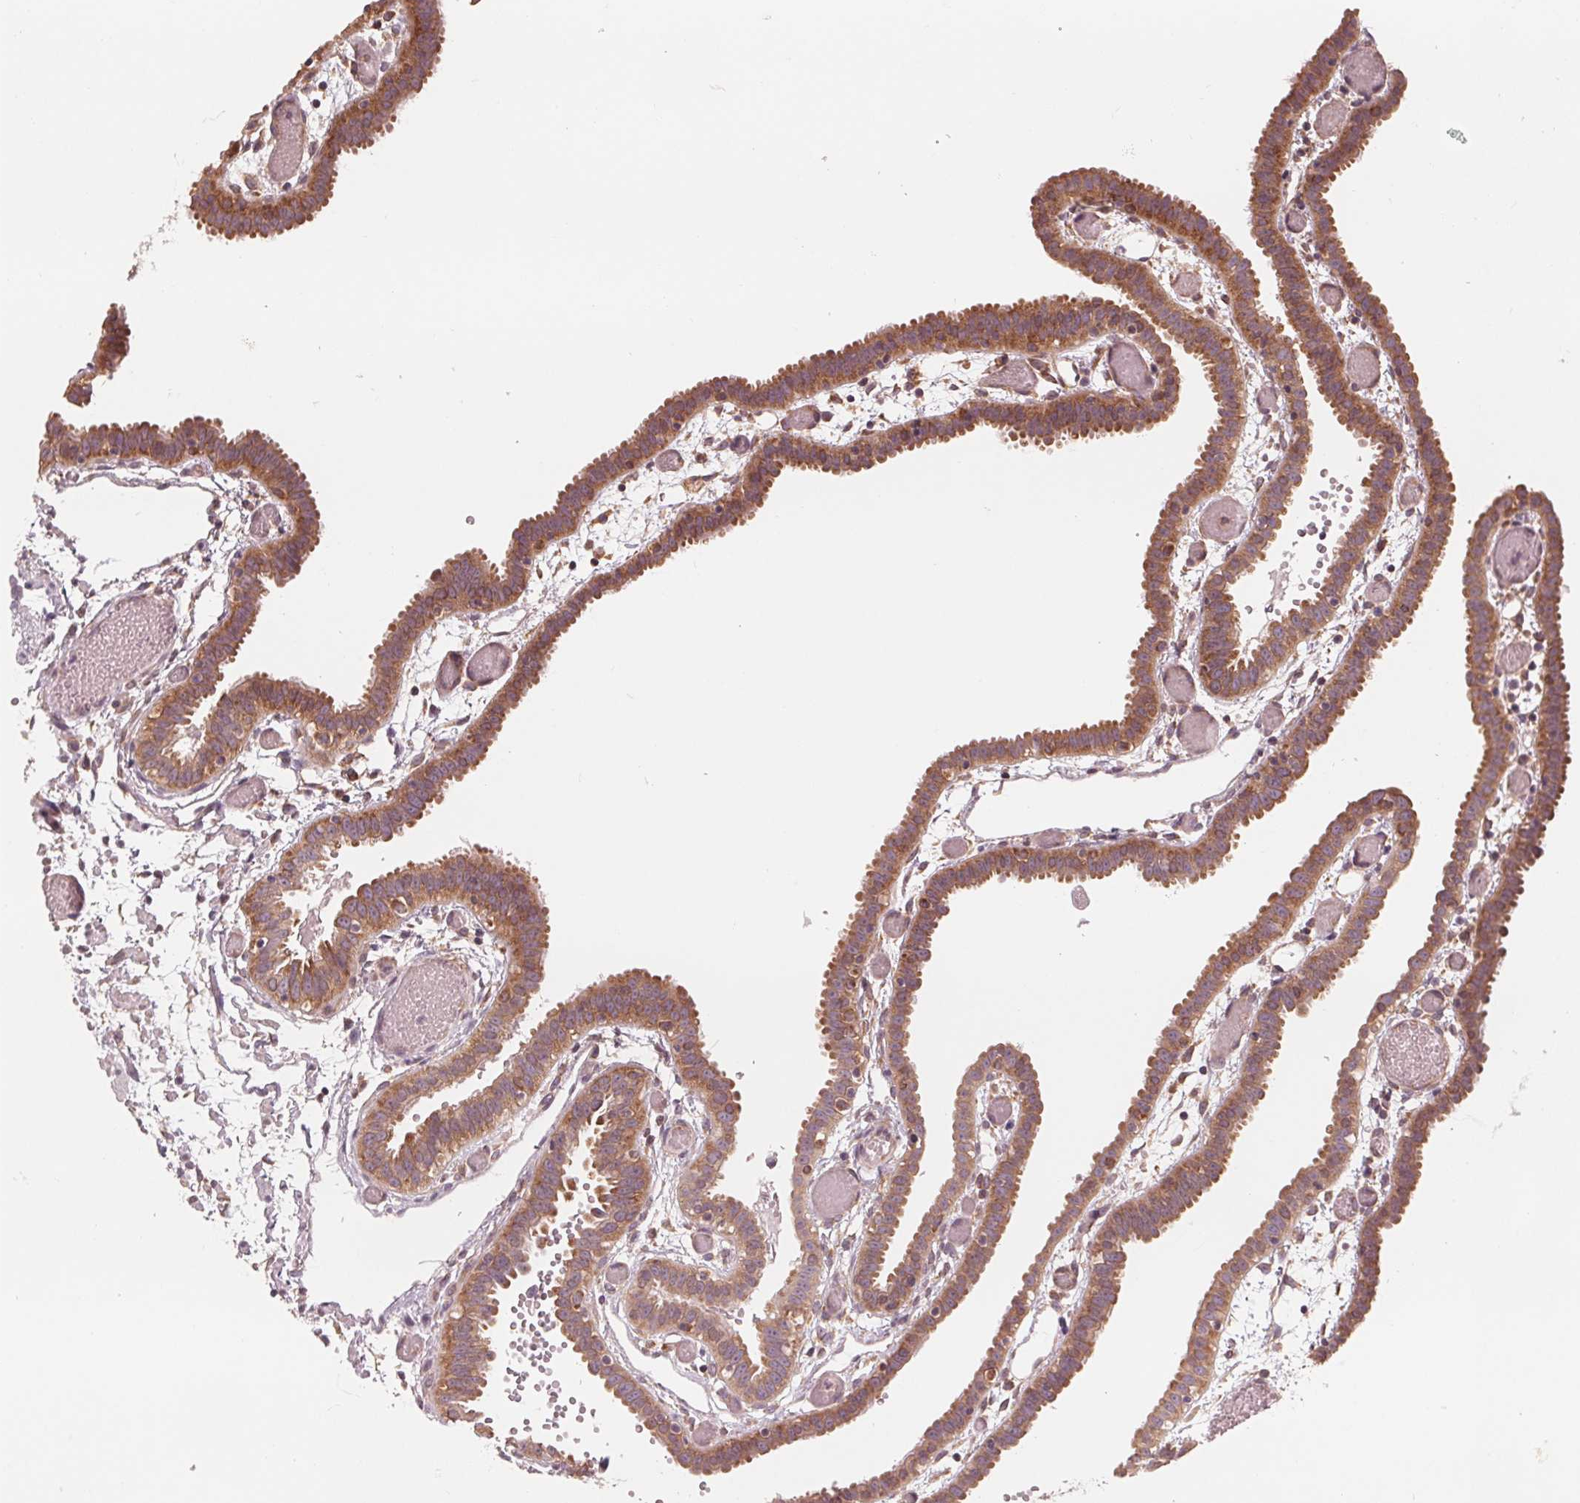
{"staining": {"intensity": "moderate", "quantity": ">75%", "location": "cytoplasmic/membranous"}, "tissue": "fallopian tube", "cell_type": "Glandular cells", "image_type": "normal", "snomed": [{"axis": "morphology", "description": "Normal tissue, NOS"}, {"axis": "topography", "description": "Fallopian tube"}], "caption": "Protein staining exhibits moderate cytoplasmic/membranous staining in approximately >75% of glandular cells in benign fallopian tube.", "gene": "GIGYF2", "patient": {"sex": "female", "age": 37}}